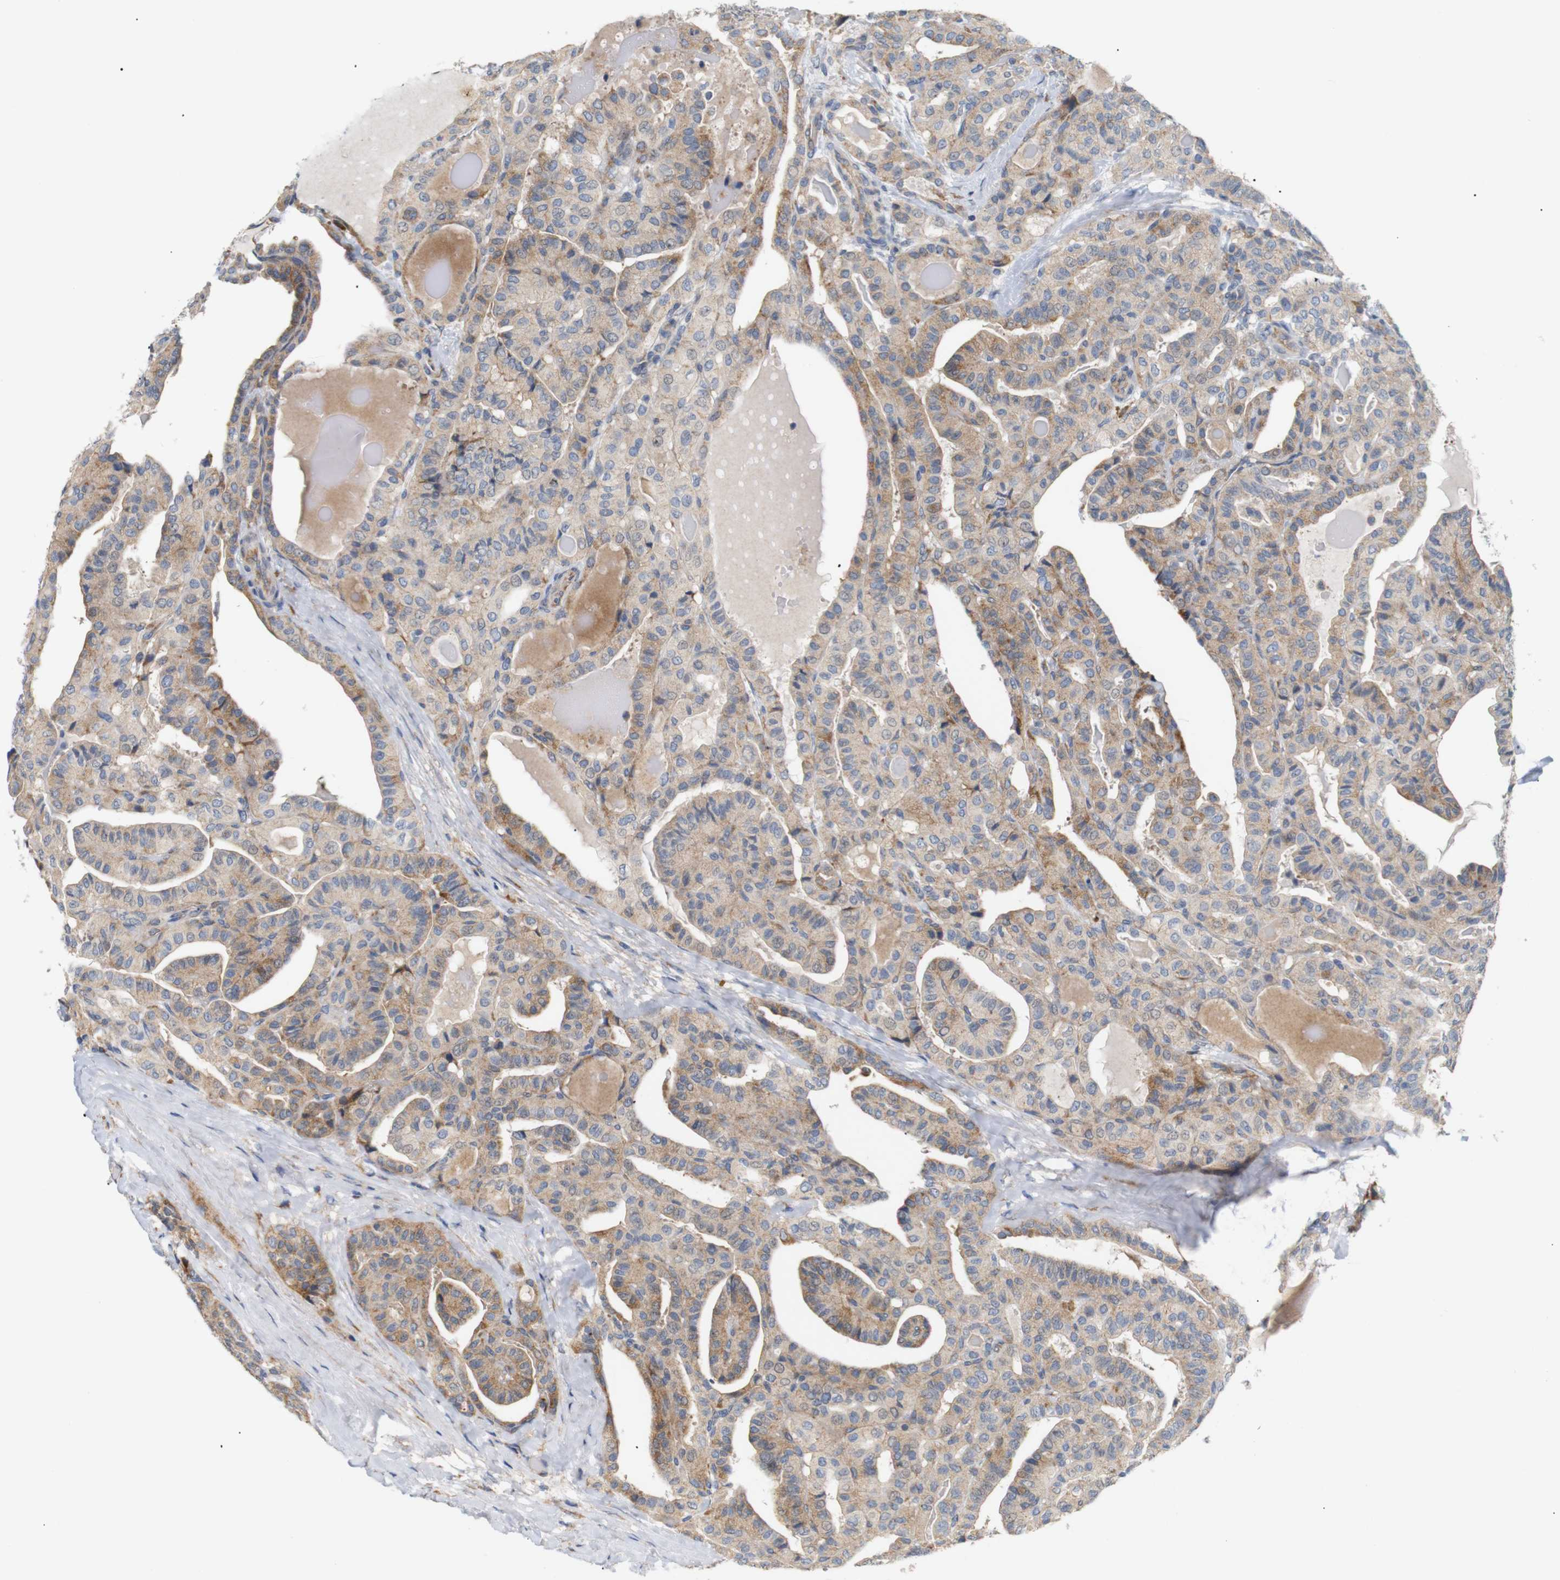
{"staining": {"intensity": "moderate", "quantity": ">75%", "location": "cytoplasmic/membranous"}, "tissue": "thyroid cancer", "cell_type": "Tumor cells", "image_type": "cancer", "snomed": [{"axis": "morphology", "description": "Papillary adenocarcinoma, NOS"}, {"axis": "topography", "description": "Thyroid gland"}], "caption": "Human papillary adenocarcinoma (thyroid) stained with a brown dye demonstrates moderate cytoplasmic/membranous positive positivity in about >75% of tumor cells.", "gene": "TRIM5", "patient": {"sex": "male", "age": 77}}